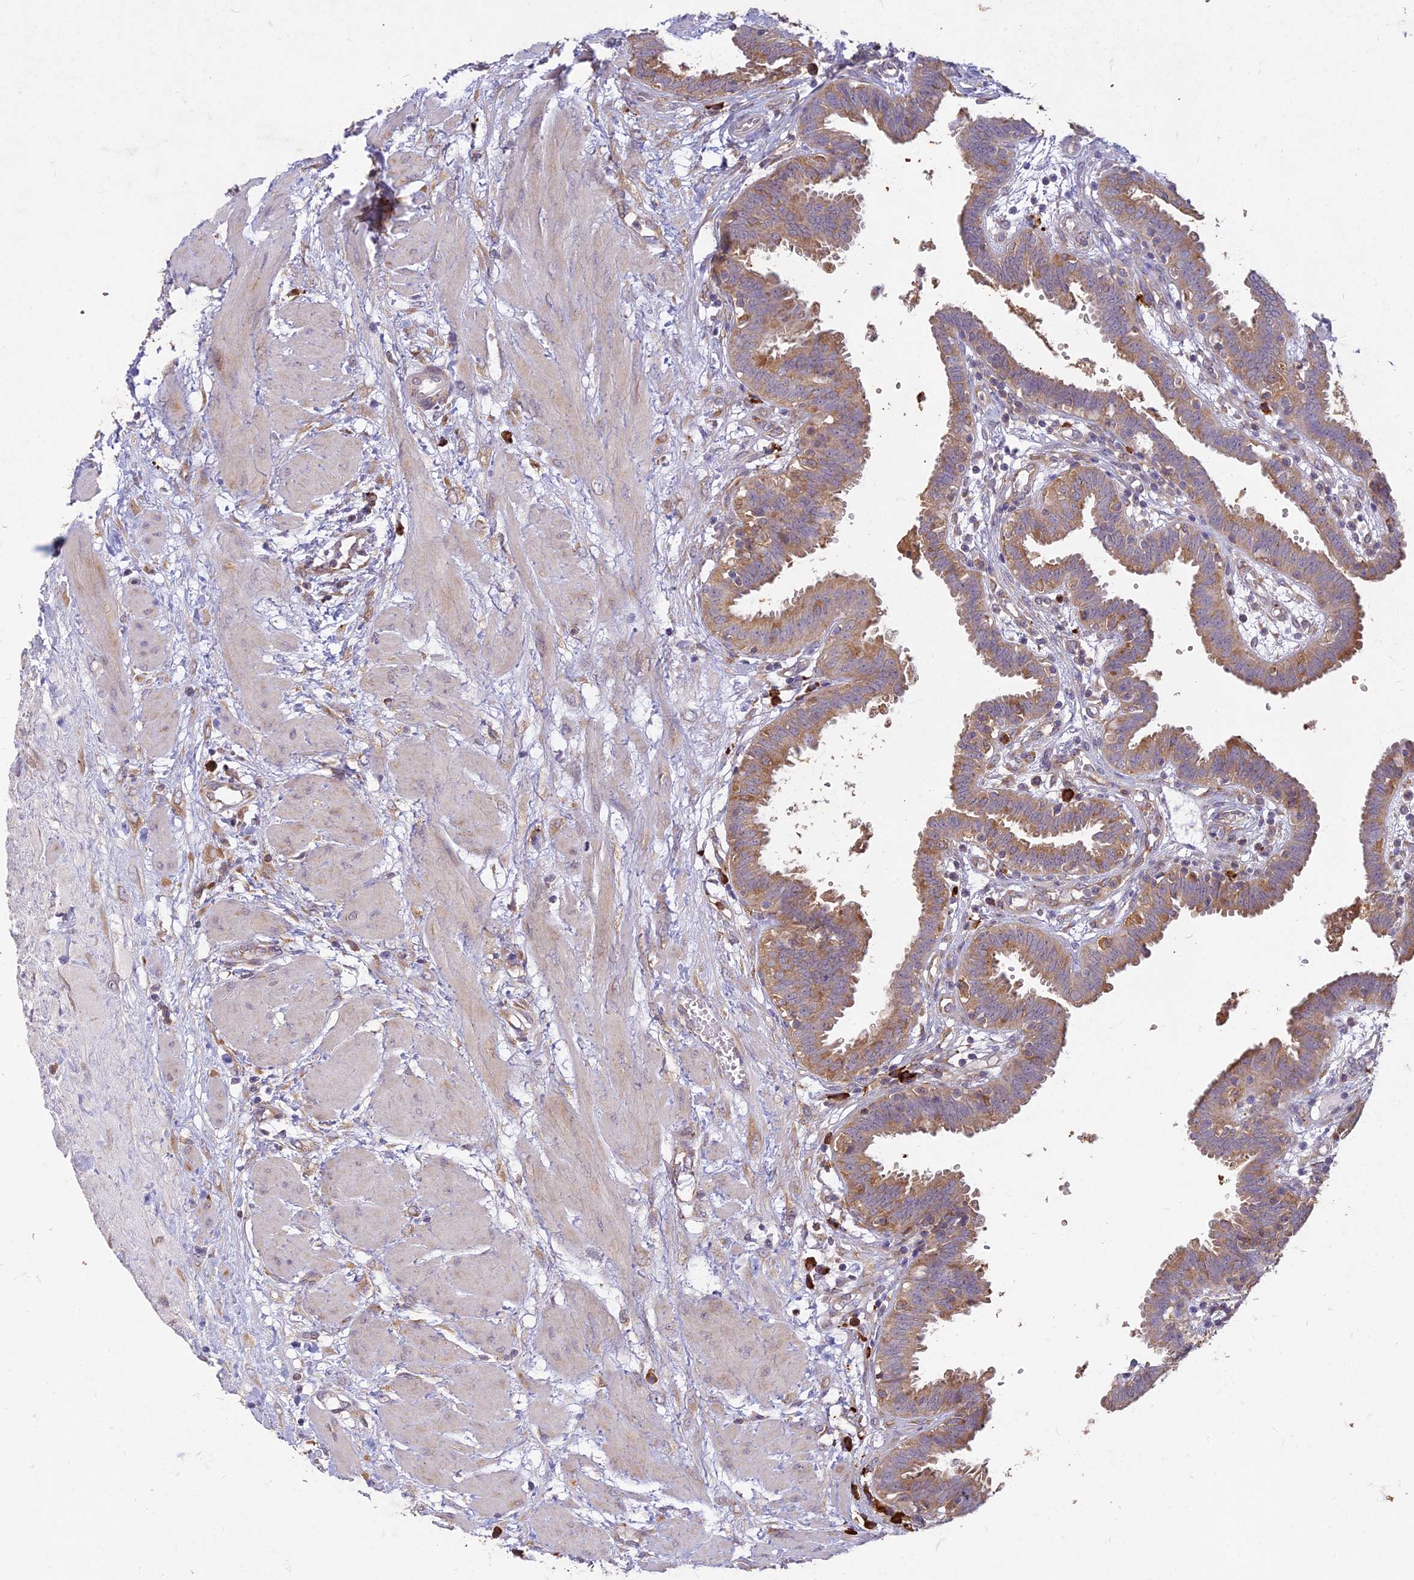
{"staining": {"intensity": "moderate", "quantity": ">75%", "location": "cytoplasmic/membranous"}, "tissue": "fallopian tube", "cell_type": "Glandular cells", "image_type": "normal", "snomed": [{"axis": "morphology", "description": "Normal tissue, NOS"}, {"axis": "topography", "description": "Fallopian tube"}, {"axis": "topography", "description": "Placenta"}], "caption": "Benign fallopian tube shows moderate cytoplasmic/membranous positivity in approximately >75% of glandular cells.", "gene": "NXNL2", "patient": {"sex": "female", "age": 32}}